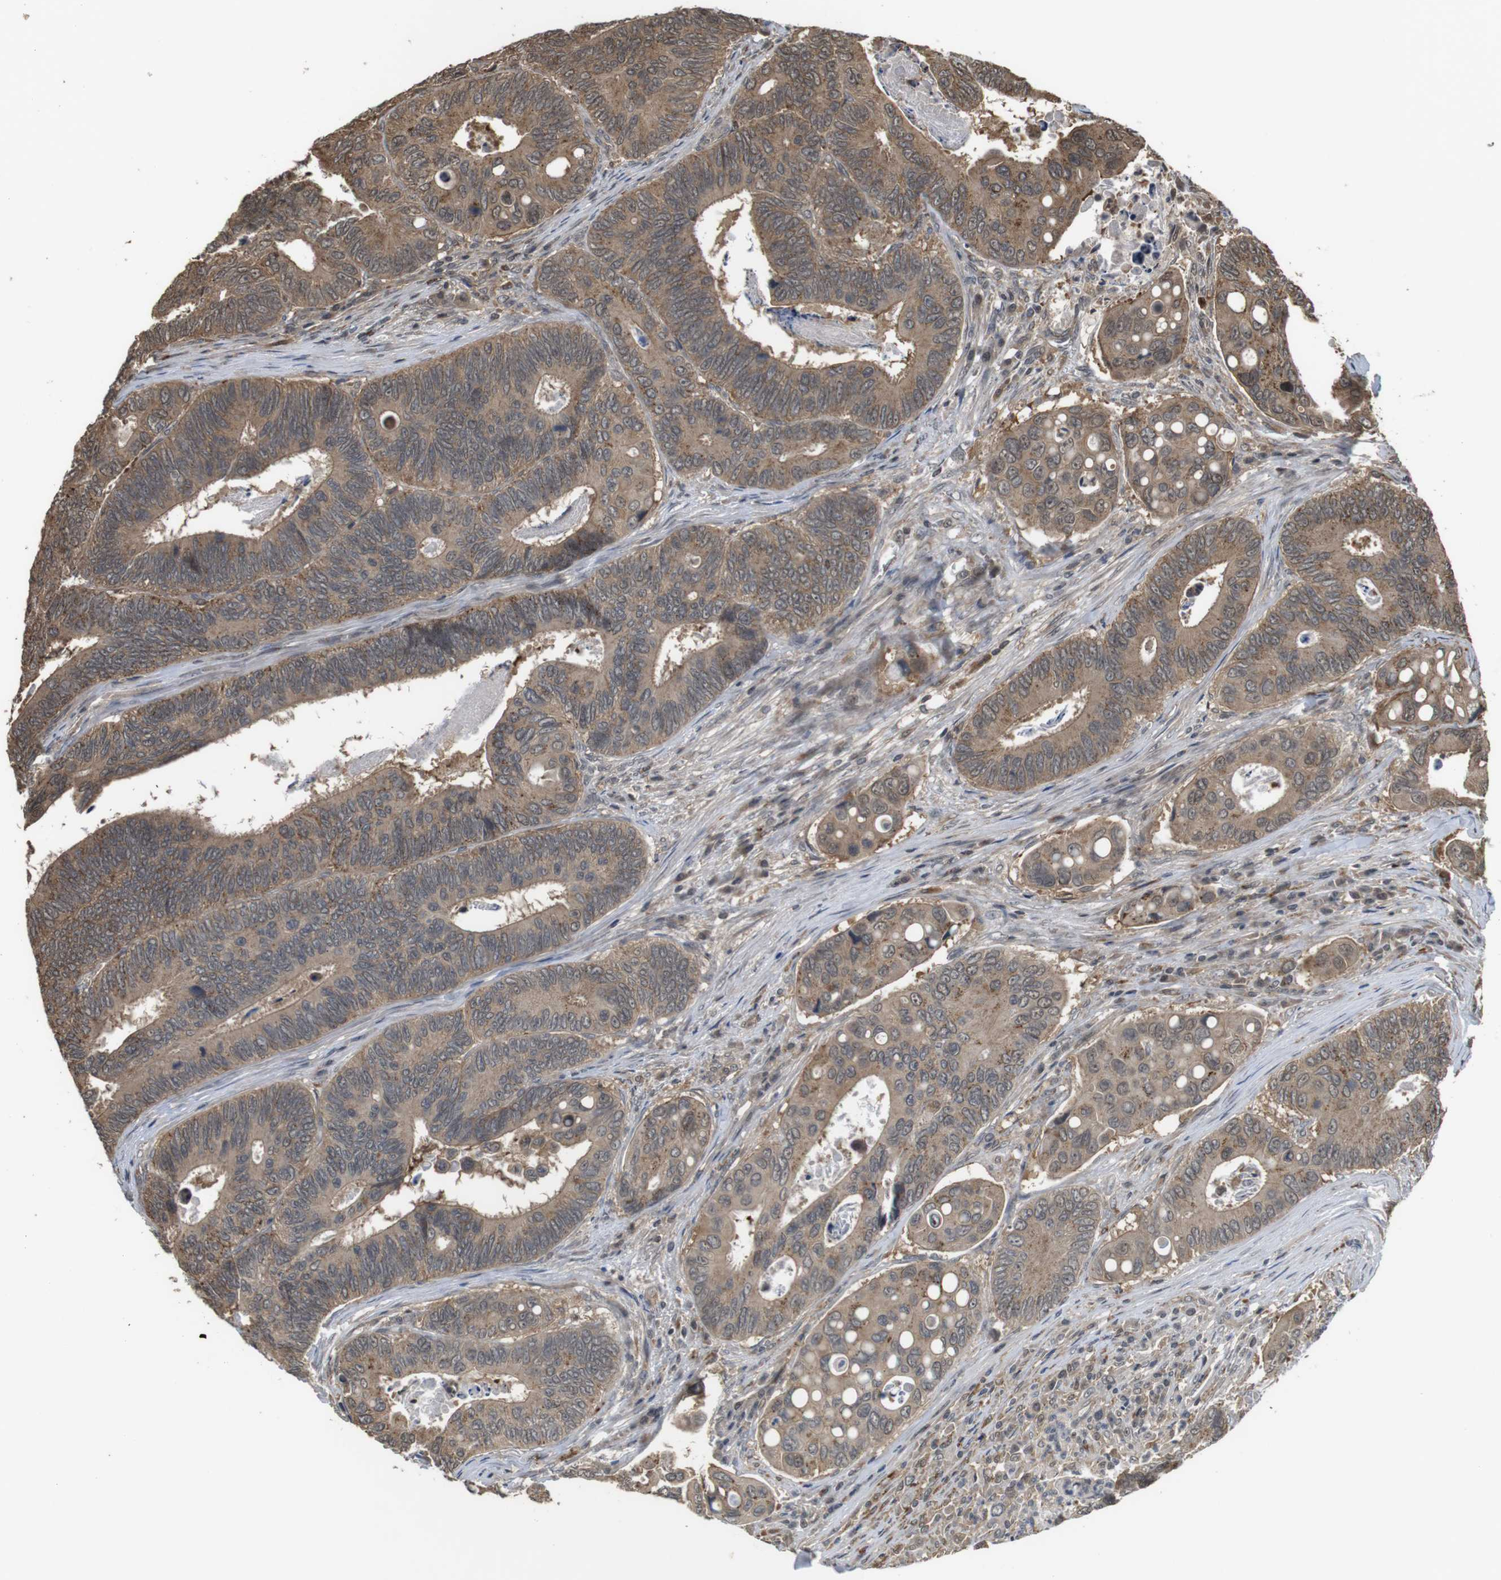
{"staining": {"intensity": "moderate", "quantity": ">75%", "location": "cytoplasmic/membranous"}, "tissue": "colorectal cancer", "cell_type": "Tumor cells", "image_type": "cancer", "snomed": [{"axis": "morphology", "description": "Inflammation, NOS"}, {"axis": "morphology", "description": "Adenocarcinoma, NOS"}, {"axis": "topography", "description": "Colon"}], "caption": "Protein analysis of colorectal cancer tissue reveals moderate cytoplasmic/membranous expression in approximately >75% of tumor cells. (Brightfield microscopy of DAB IHC at high magnification).", "gene": "FZD10", "patient": {"sex": "male", "age": 72}}